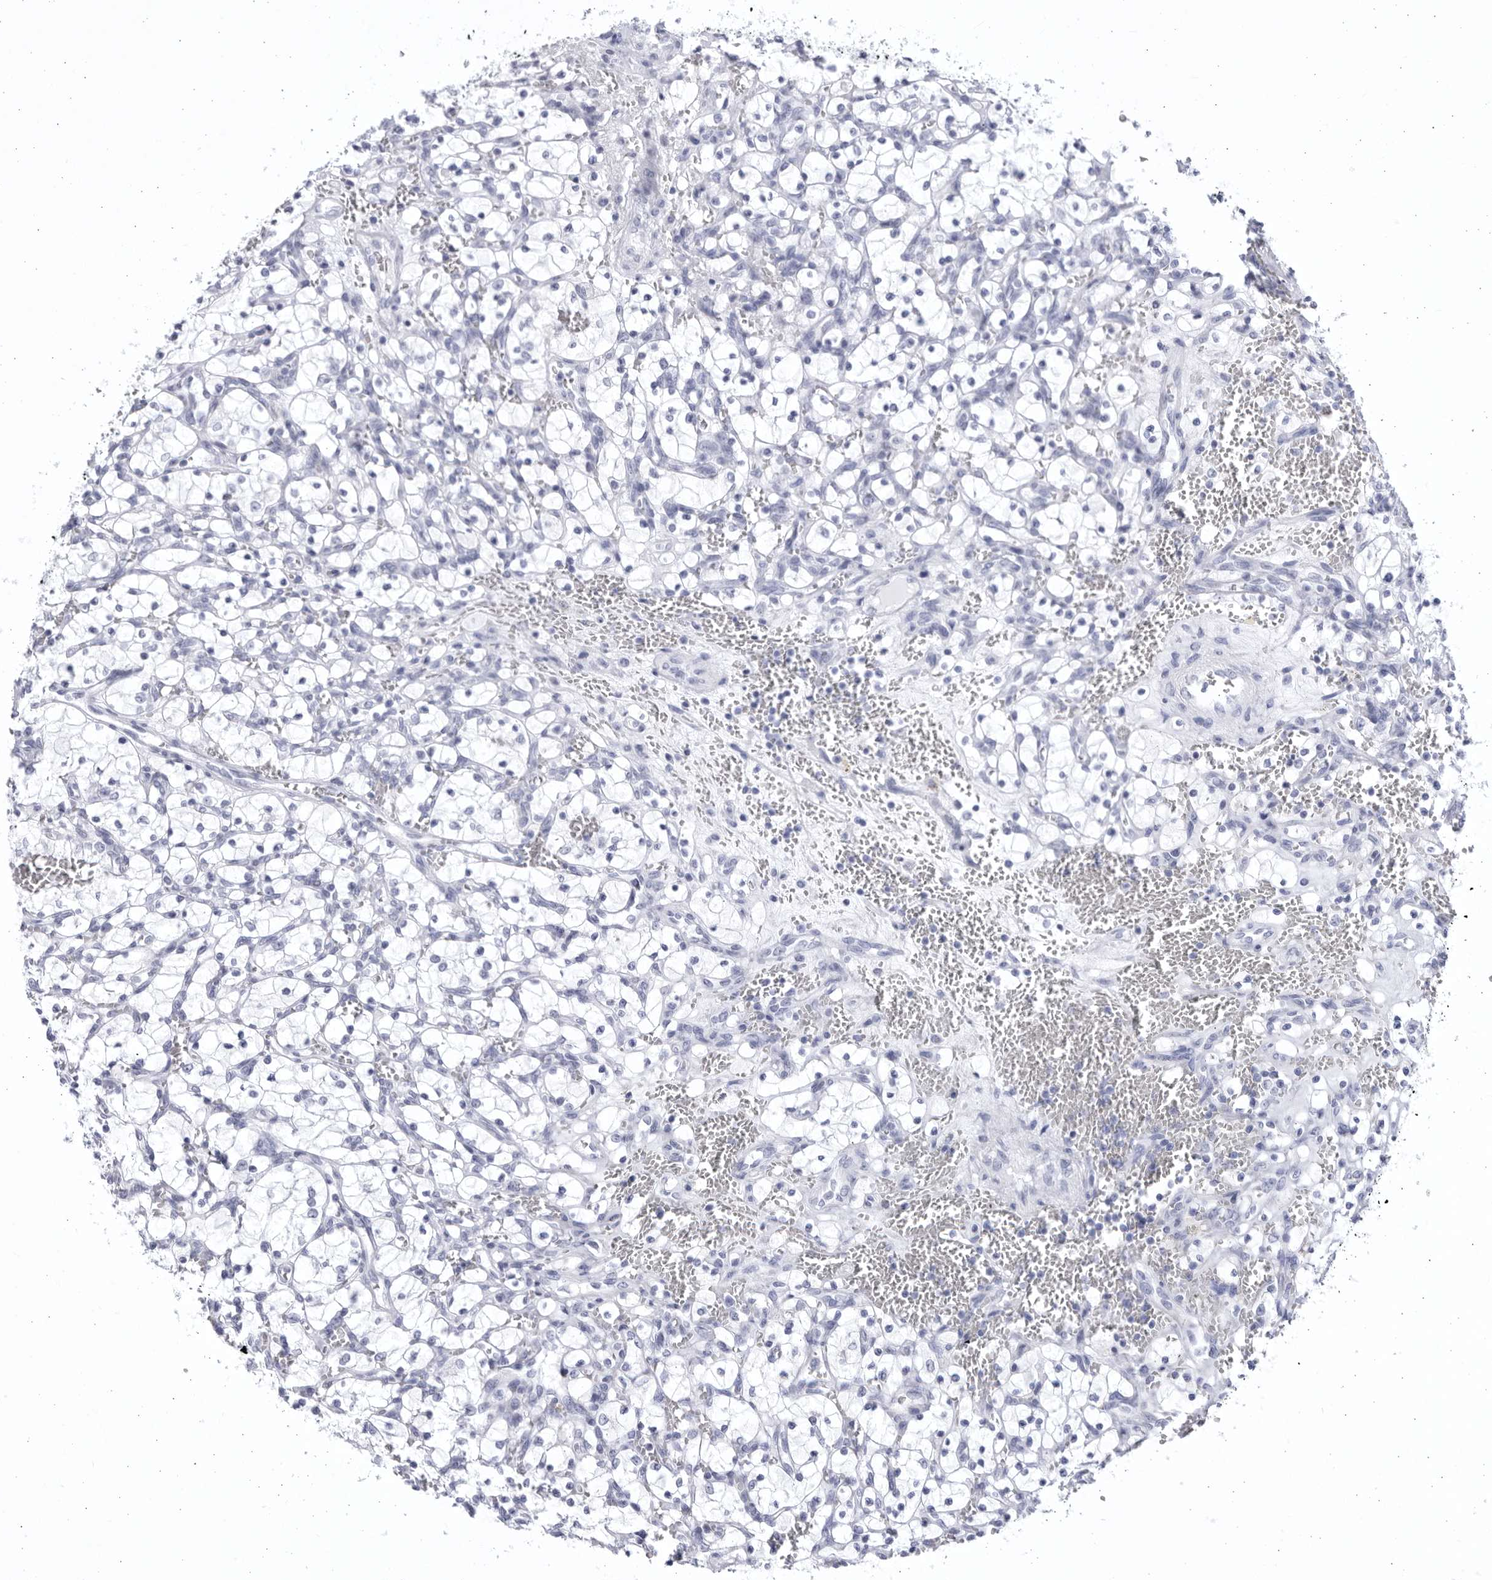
{"staining": {"intensity": "negative", "quantity": "none", "location": "none"}, "tissue": "renal cancer", "cell_type": "Tumor cells", "image_type": "cancer", "snomed": [{"axis": "morphology", "description": "Adenocarcinoma, NOS"}, {"axis": "topography", "description": "Kidney"}], "caption": "A high-resolution micrograph shows IHC staining of renal cancer (adenocarcinoma), which shows no significant positivity in tumor cells.", "gene": "CCDC181", "patient": {"sex": "female", "age": 69}}